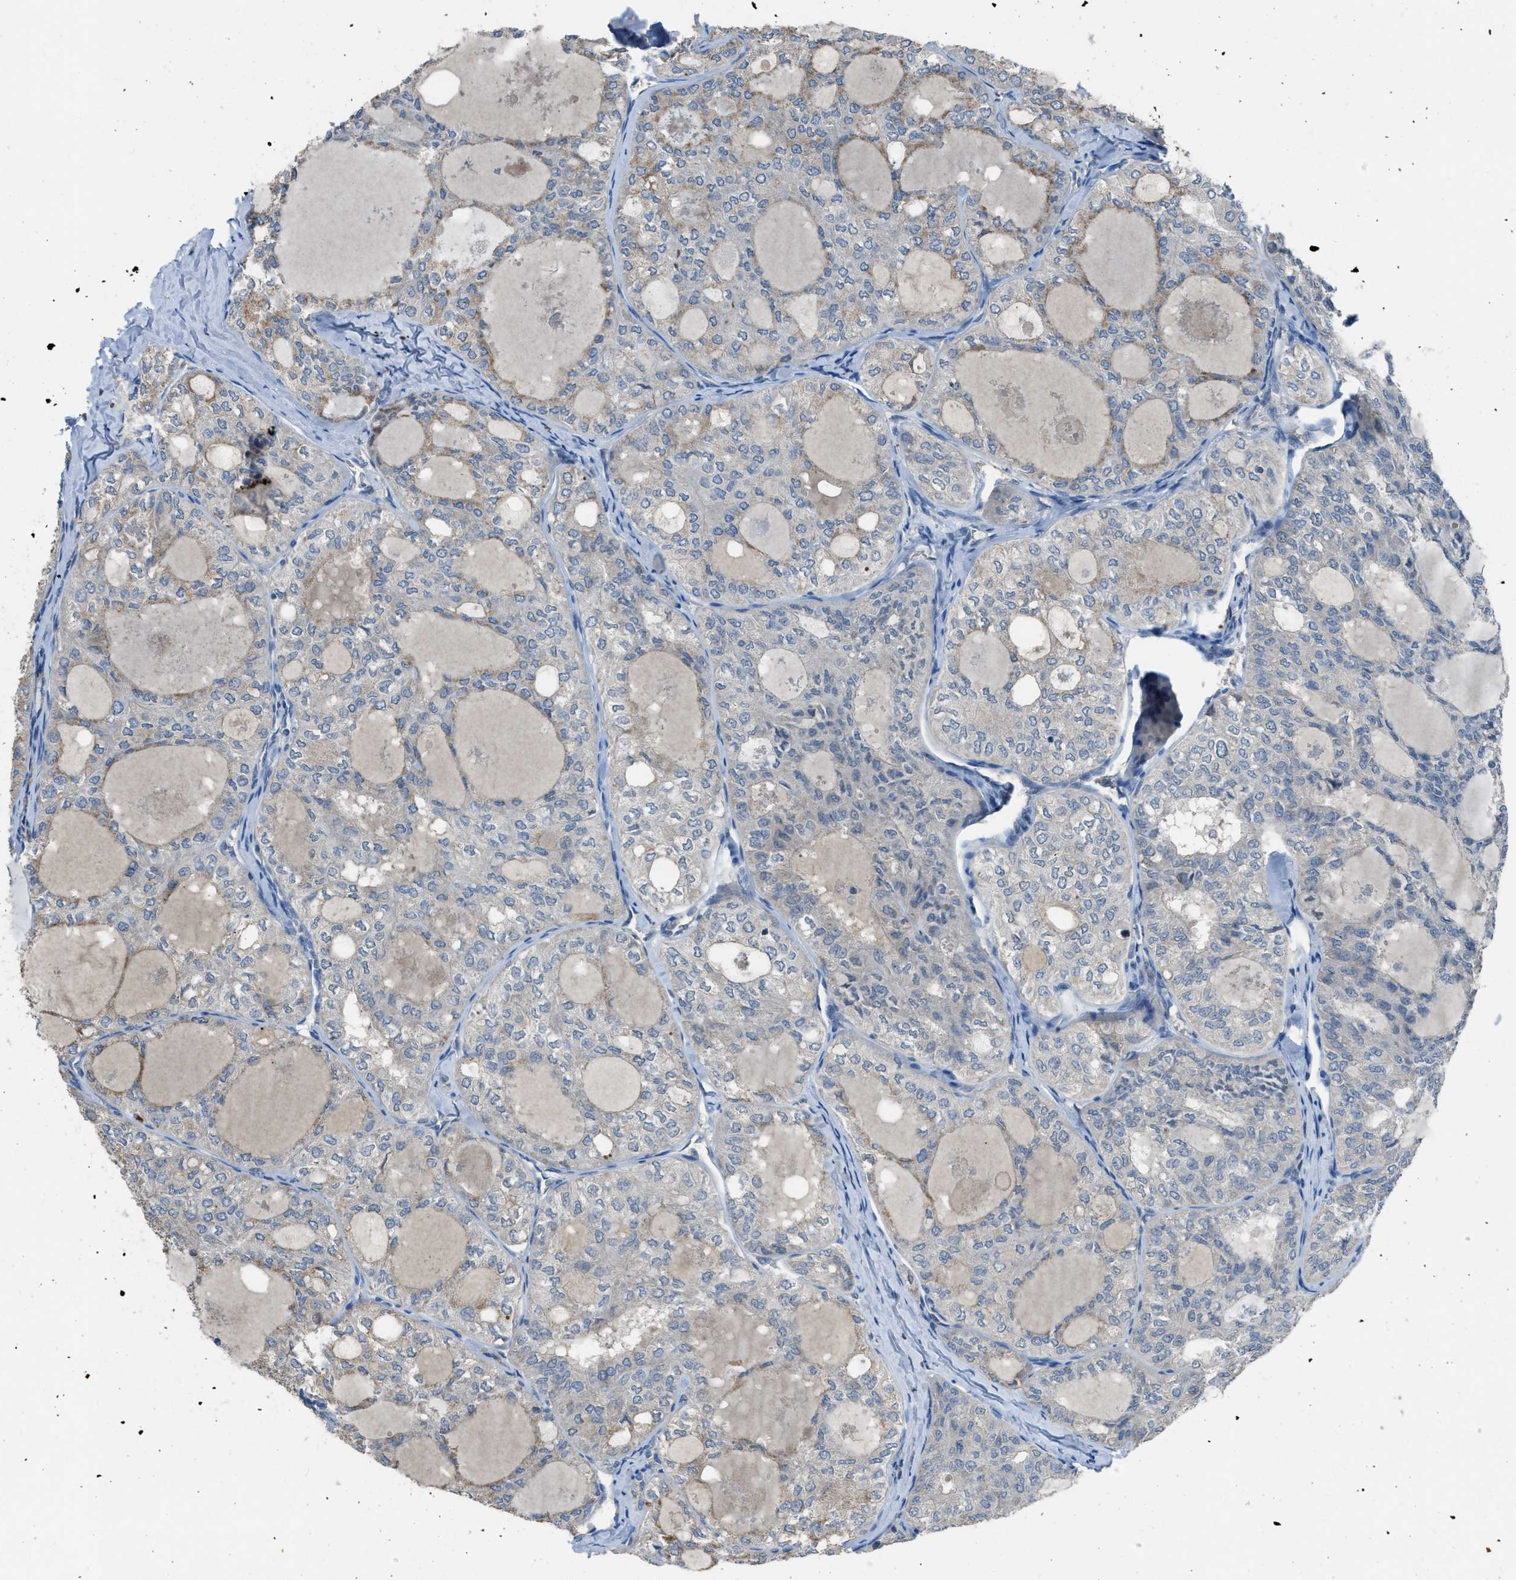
{"staining": {"intensity": "moderate", "quantity": "<25%", "location": "cytoplasmic/membranous"}, "tissue": "thyroid cancer", "cell_type": "Tumor cells", "image_type": "cancer", "snomed": [{"axis": "morphology", "description": "Follicular adenoma carcinoma, NOS"}, {"axis": "topography", "description": "Thyroid gland"}], "caption": "Protein expression analysis of human follicular adenoma carcinoma (thyroid) reveals moderate cytoplasmic/membranous staining in about <25% of tumor cells. (brown staining indicates protein expression, while blue staining denotes nuclei).", "gene": "MIS18A", "patient": {"sex": "male", "age": 75}}